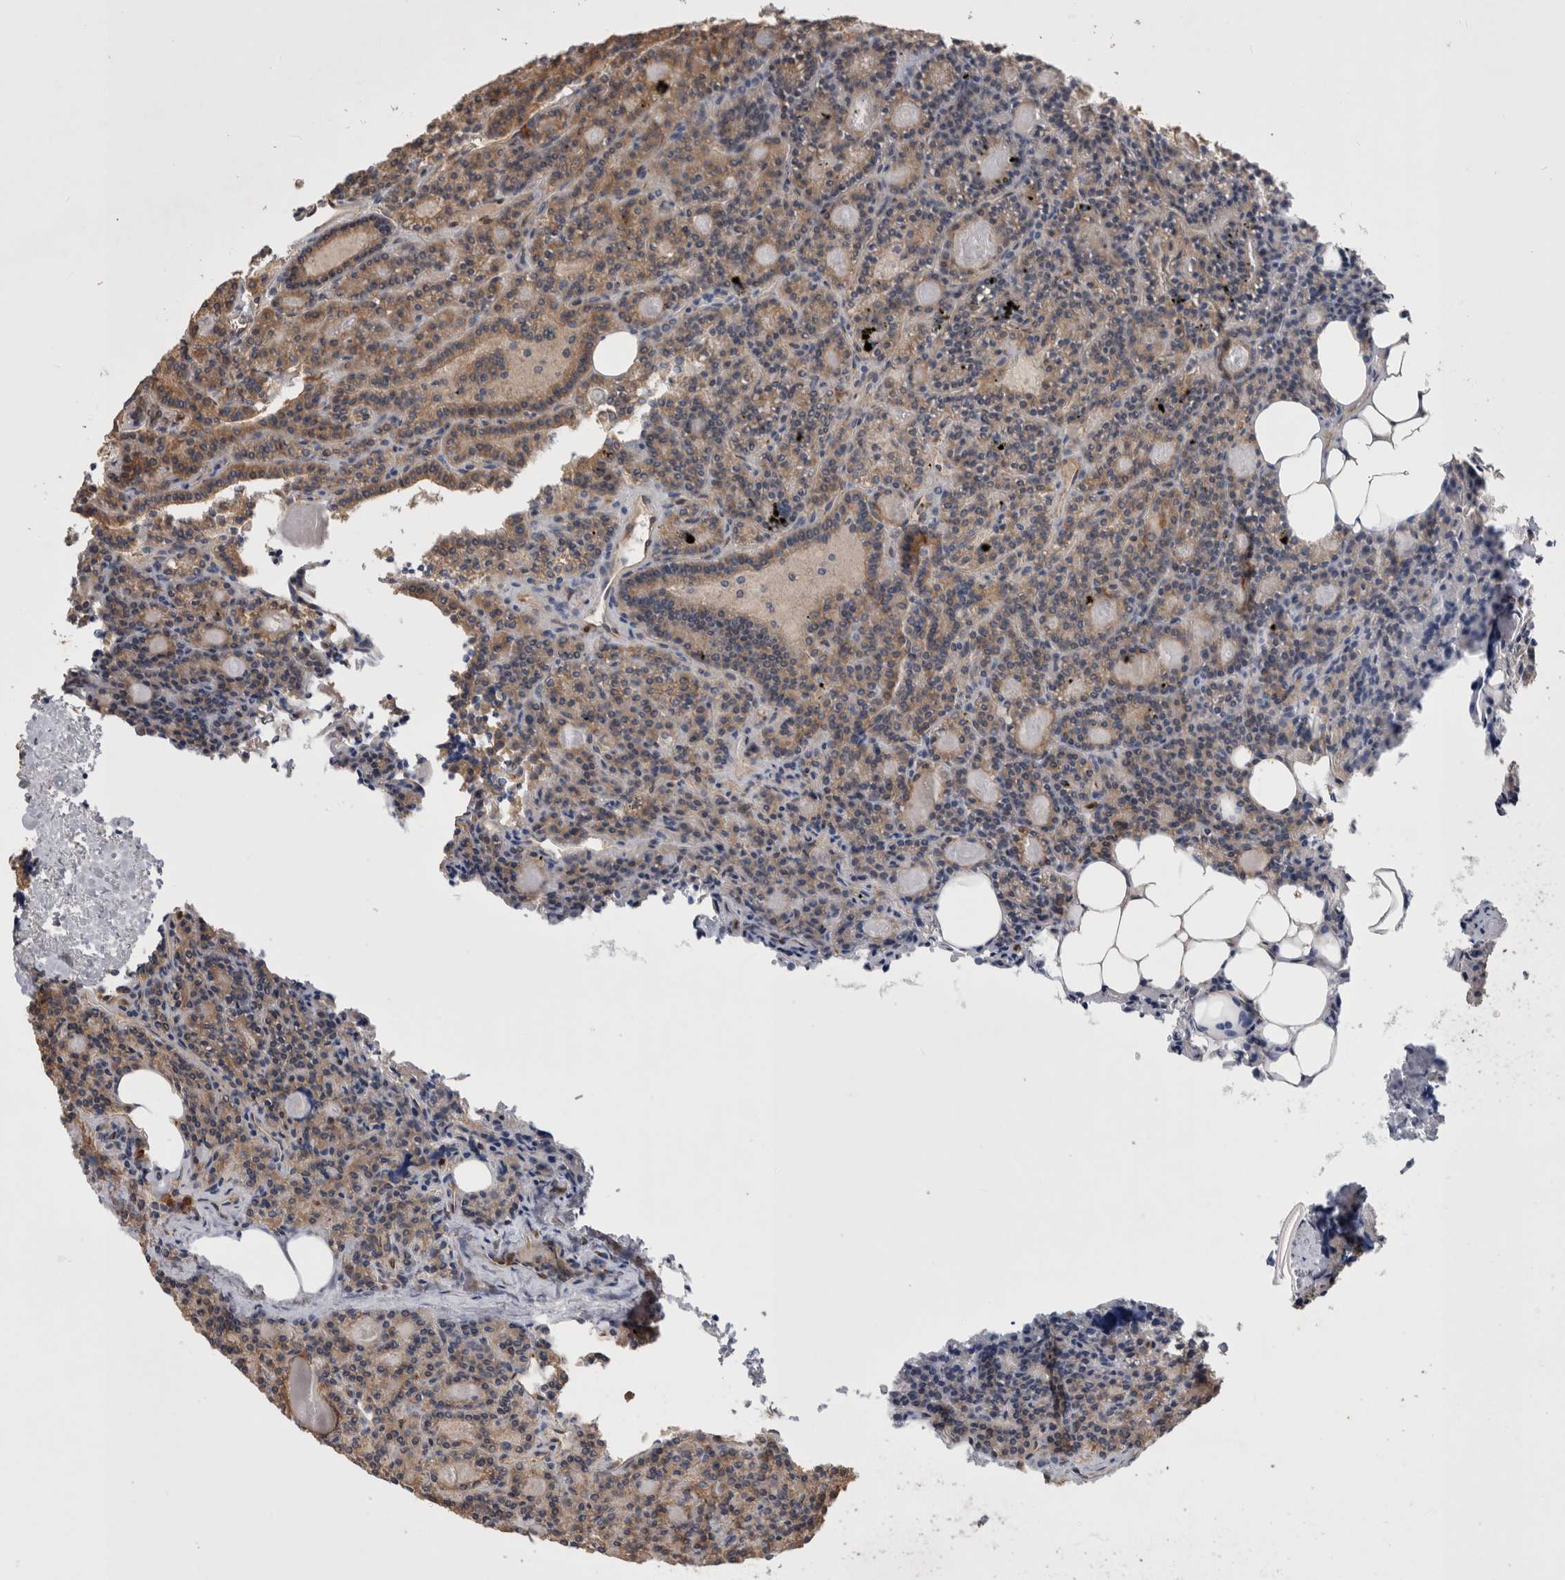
{"staining": {"intensity": "weak", "quantity": "25%-75%", "location": "cytoplasmic/membranous"}, "tissue": "parathyroid gland", "cell_type": "Glandular cells", "image_type": "normal", "snomed": [{"axis": "morphology", "description": "Normal tissue, NOS"}, {"axis": "morphology", "description": "Adenoma, NOS"}, {"axis": "topography", "description": "Parathyroid gland"}], "caption": "A high-resolution photomicrograph shows immunohistochemistry staining of unremarkable parathyroid gland, which shows weak cytoplasmic/membranous staining in approximately 25%-75% of glandular cells.", "gene": "BNIP2", "patient": {"sex": "female", "age": 57}}